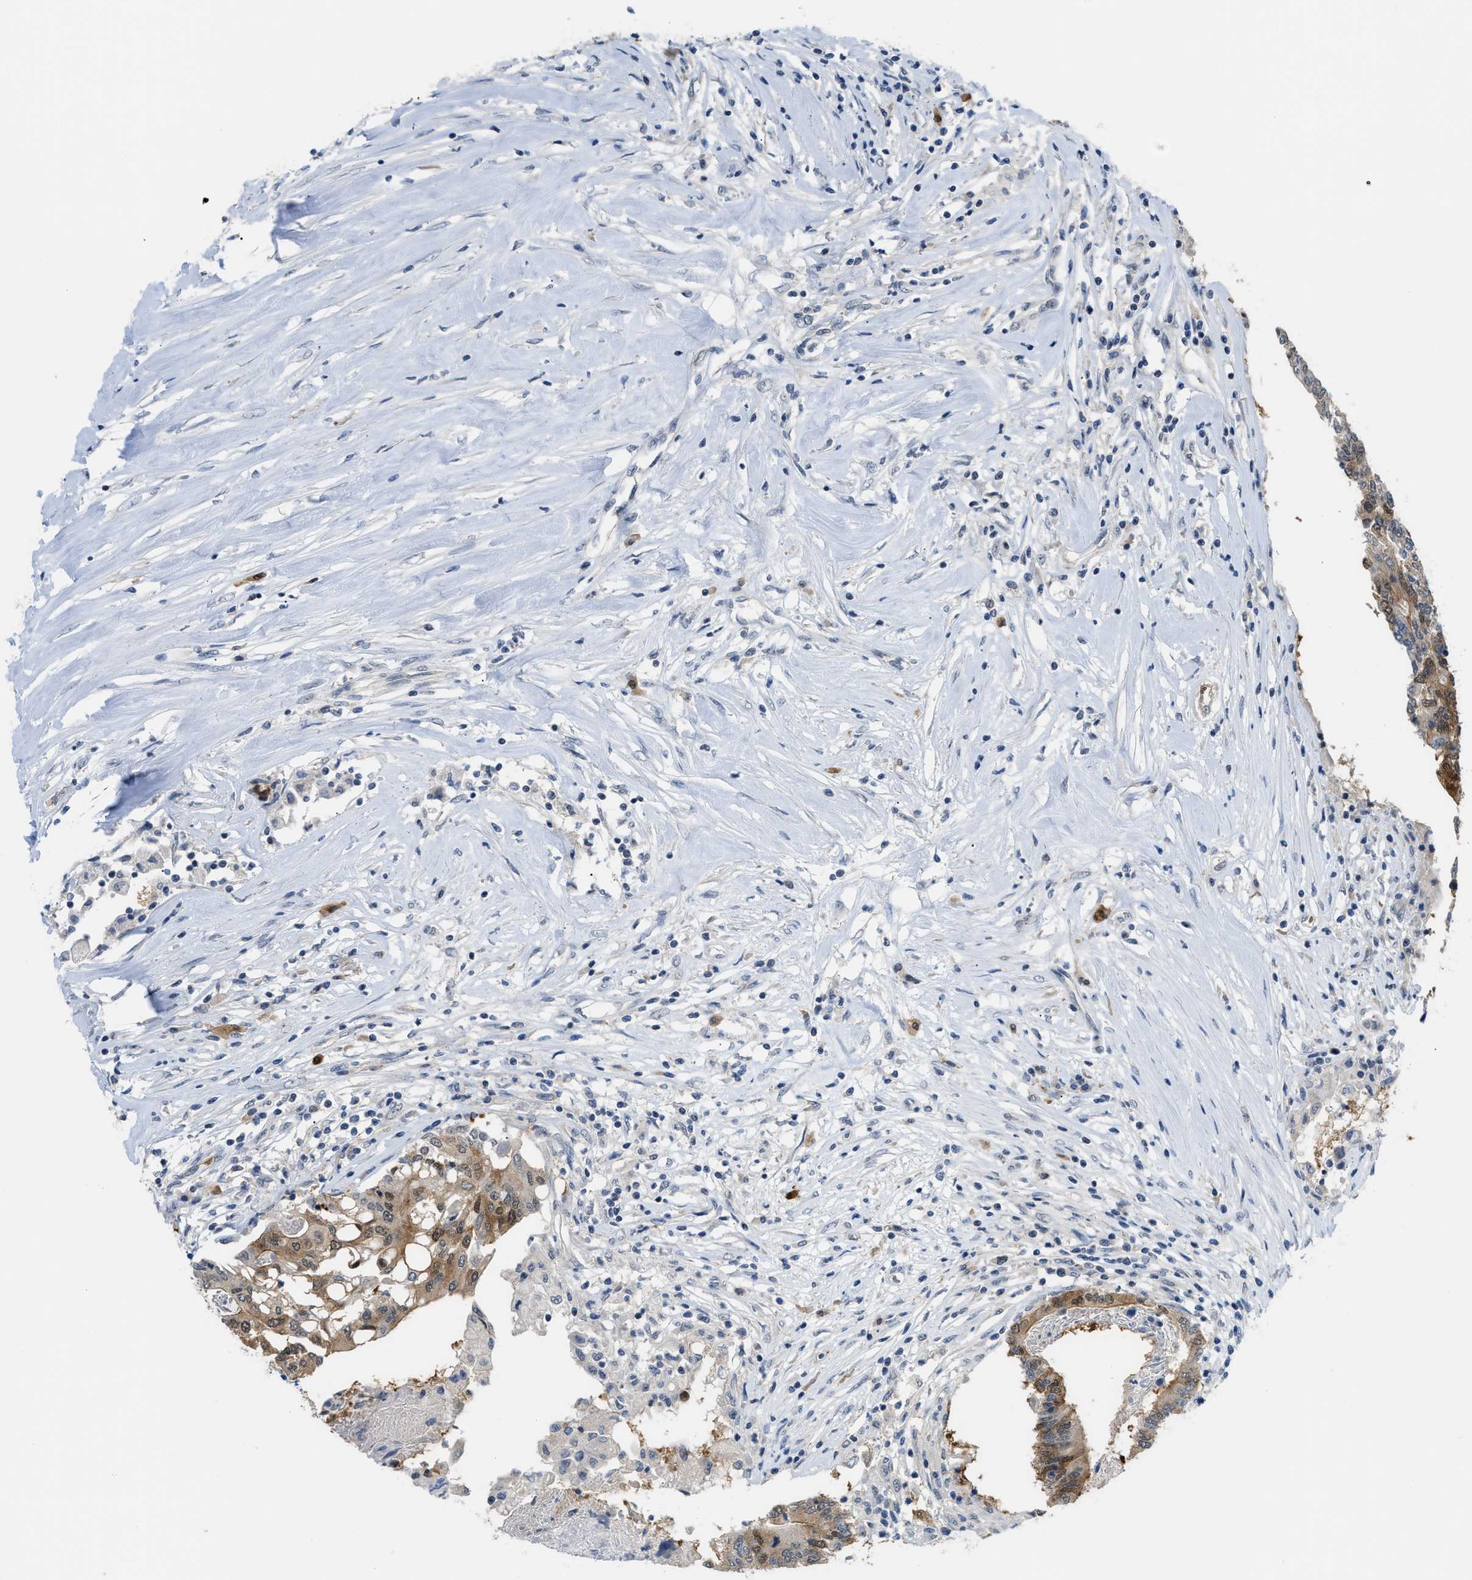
{"staining": {"intensity": "moderate", "quantity": ">75%", "location": "cytoplasmic/membranous,nuclear"}, "tissue": "colorectal cancer", "cell_type": "Tumor cells", "image_type": "cancer", "snomed": [{"axis": "morphology", "description": "Adenocarcinoma, NOS"}, {"axis": "topography", "description": "Rectum"}], "caption": "Immunohistochemical staining of colorectal cancer exhibits medium levels of moderate cytoplasmic/membranous and nuclear protein positivity in about >75% of tumor cells. The staining is performed using DAB (3,3'-diaminobenzidine) brown chromogen to label protein expression. The nuclei are counter-stained blue using hematoxylin.", "gene": "PSAT1", "patient": {"sex": "male", "age": 63}}